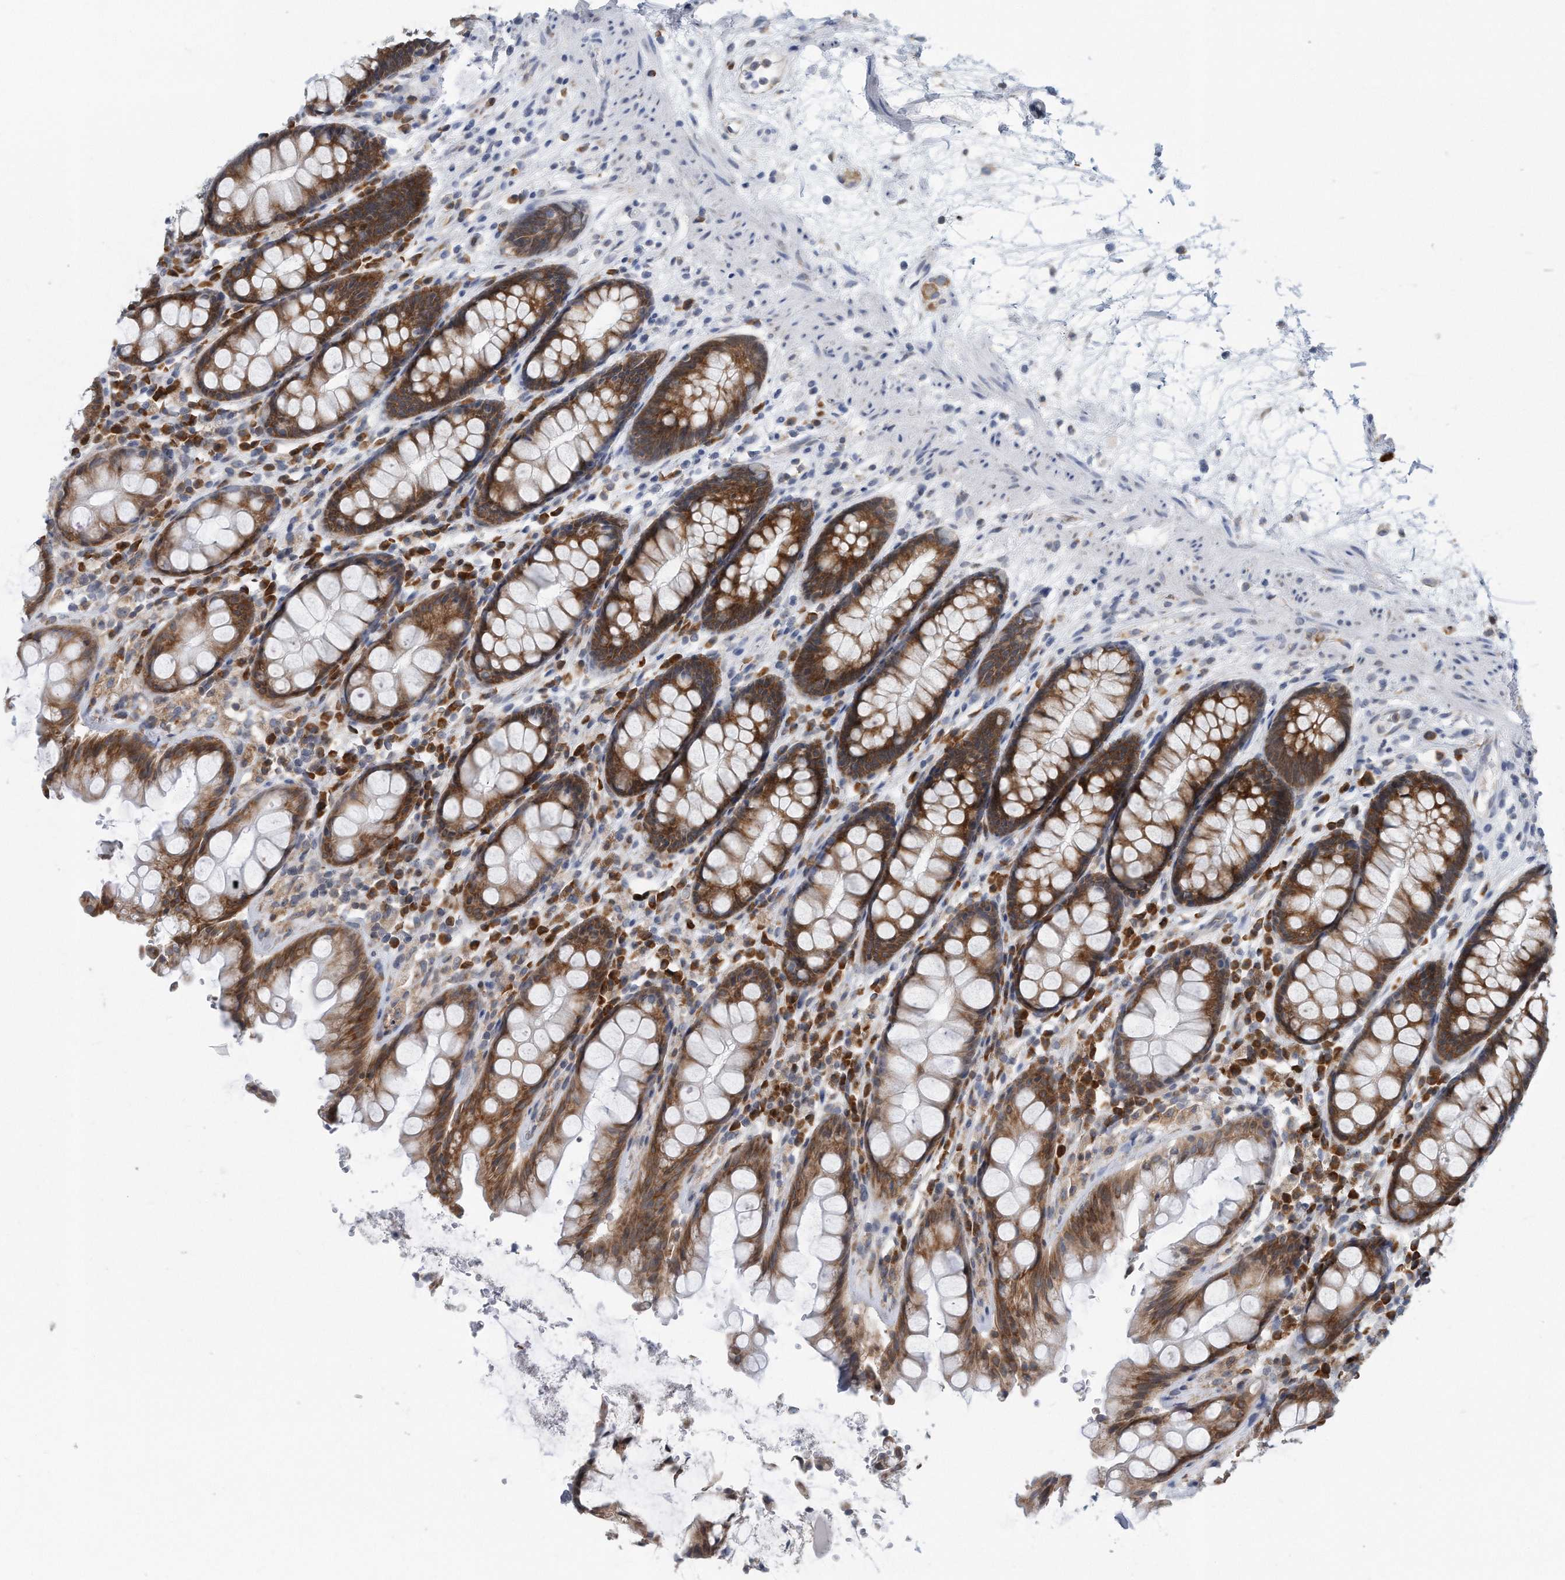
{"staining": {"intensity": "strong", "quantity": ">75%", "location": "cytoplasmic/membranous"}, "tissue": "rectum", "cell_type": "Glandular cells", "image_type": "normal", "snomed": [{"axis": "morphology", "description": "Normal tissue, NOS"}, {"axis": "topography", "description": "Rectum"}], "caption": "Strong cytoplasmic/membranous positivity is appreciated in about >75% of glandular cells in normal rectum.", "gene": "RPL26L1", "patient": {"sex": "male", "age": 64}}